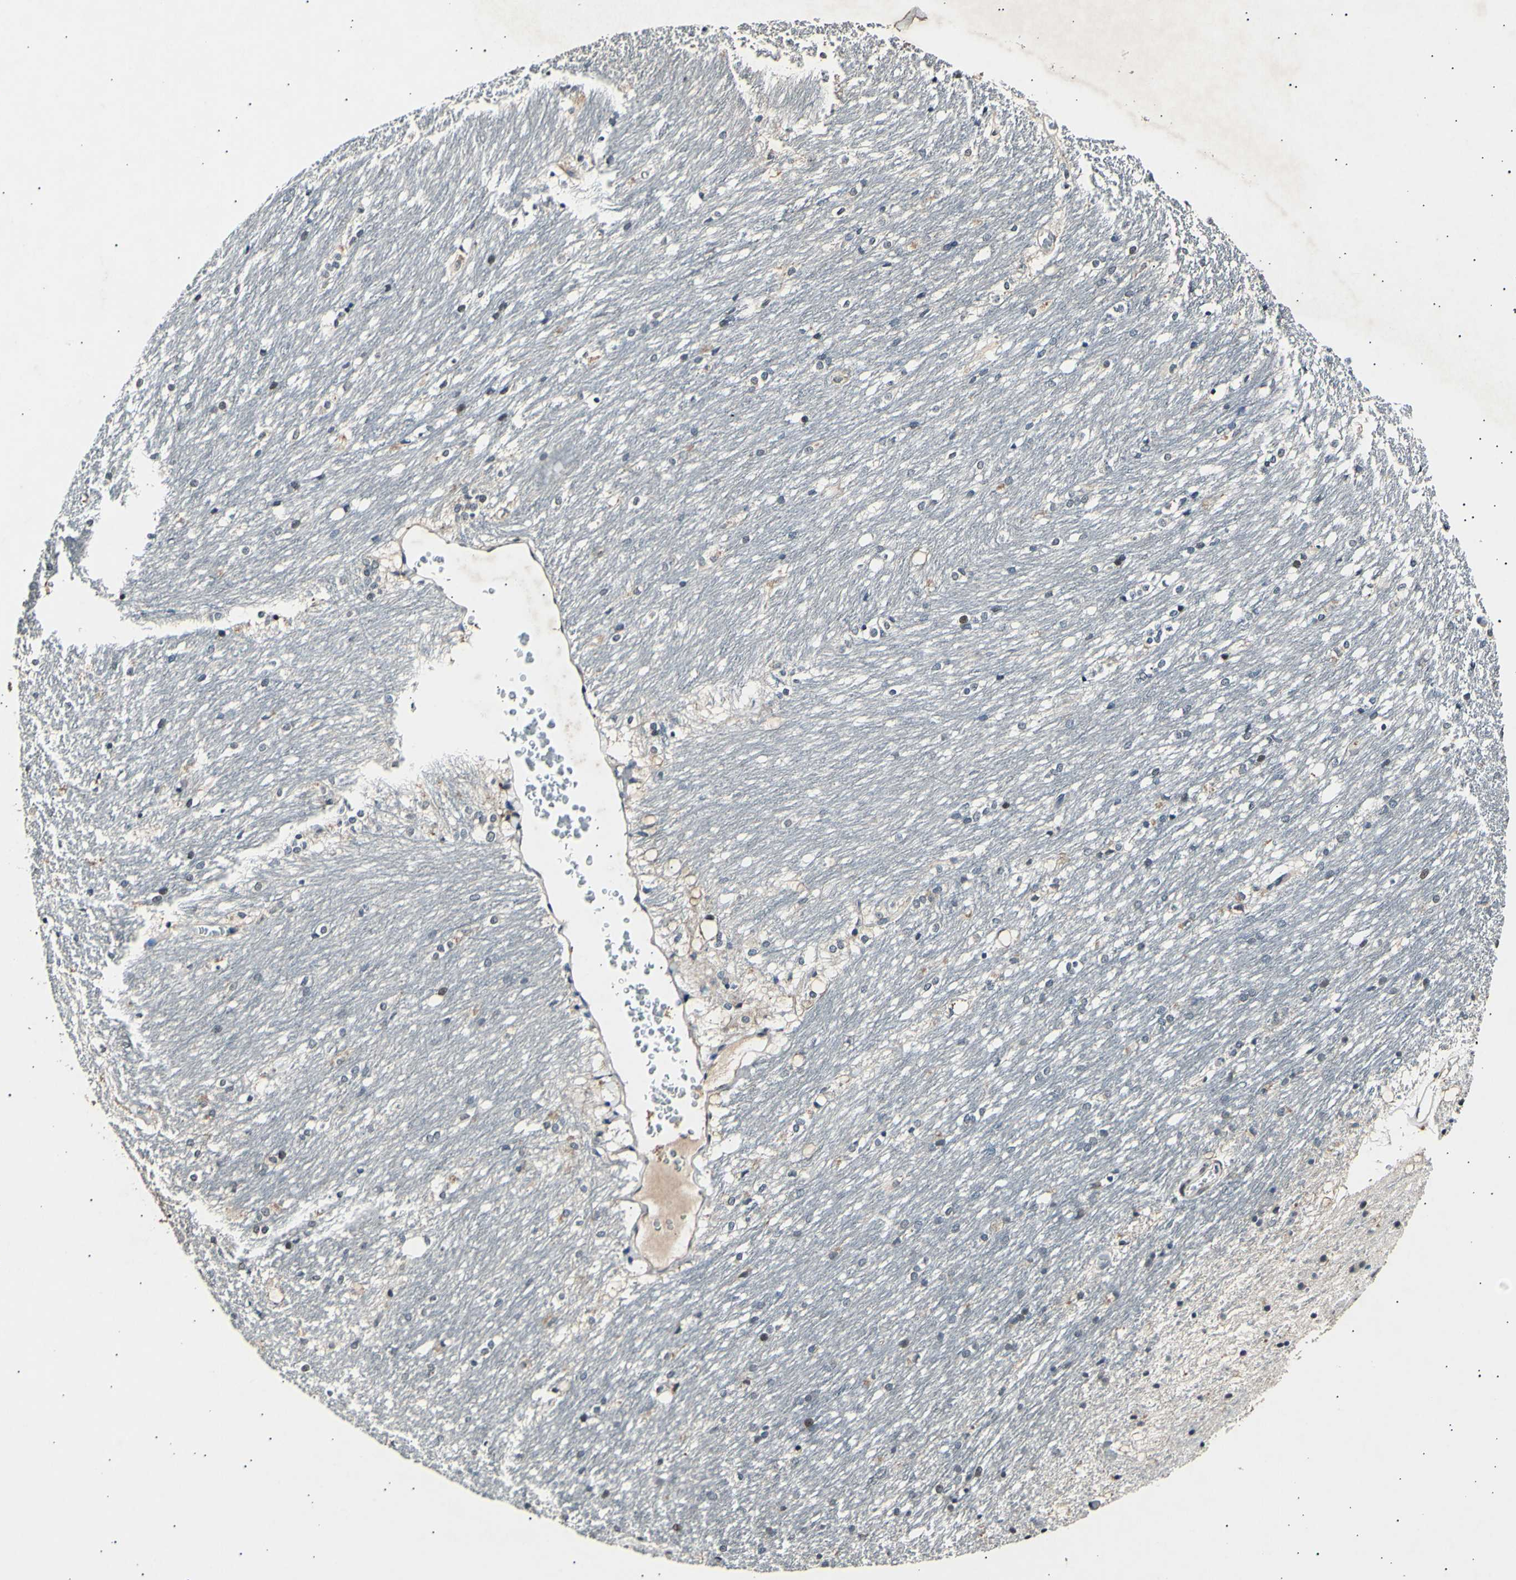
{"staining": {"intensity": "negative", "quantity": "none", "location": "none"}, "tissue": "caudate", "cell_type": "Glial cells", "image_type": "normal", "snomed": [{"axis": "morphology", "description": "Normal tissue, NOS"}, {"axis": "topography", "description": "Lateral ventricle wall"}], "caption": "DAB immunohistochemical staining of unremarkable caudate reveals no significant expression in glial cells.", "gene": "ADCY3", "patient": {"sex": "female", "age": 19}}